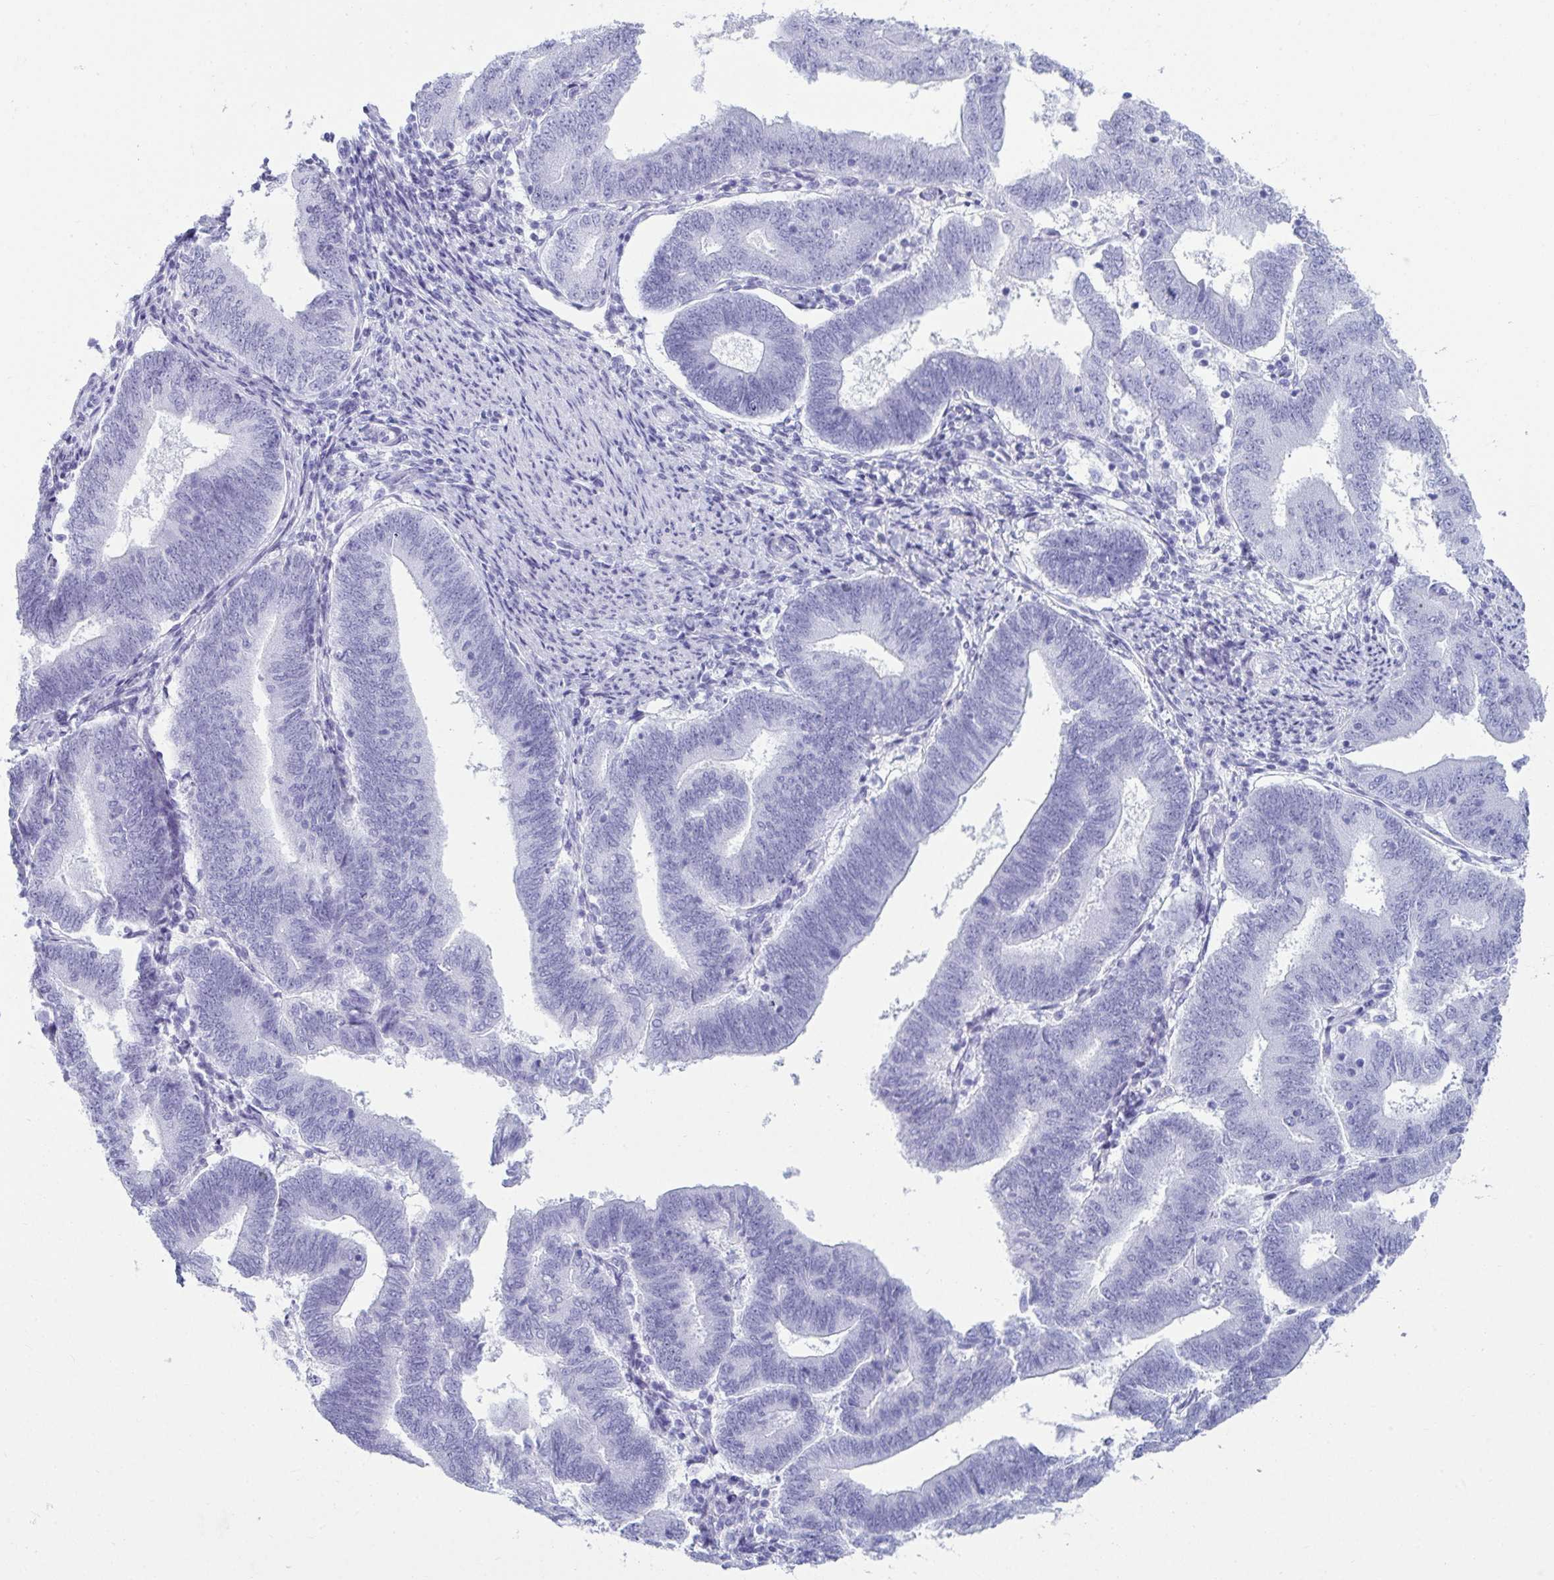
{"staining": {"intensity": "negative", "quantity": "none", "location": "none"}, "tissue": "endometrial cancer", "cell_type": "Tumor cells", "image_type": "cancer", "snomed": [{"axis": "morphology", "description": "Adenocarcinoma, NOS"}, {"axis": "topography", "description": "Endometrium"}], "caption": "A high-resolution photomicrograph shows IHC staining of endometrial cancer (adenocarcinoma), which reveals no significant staining in tumor cells.", "gene": "CLGN", "patient": {"sex": "female", "age": 70}}